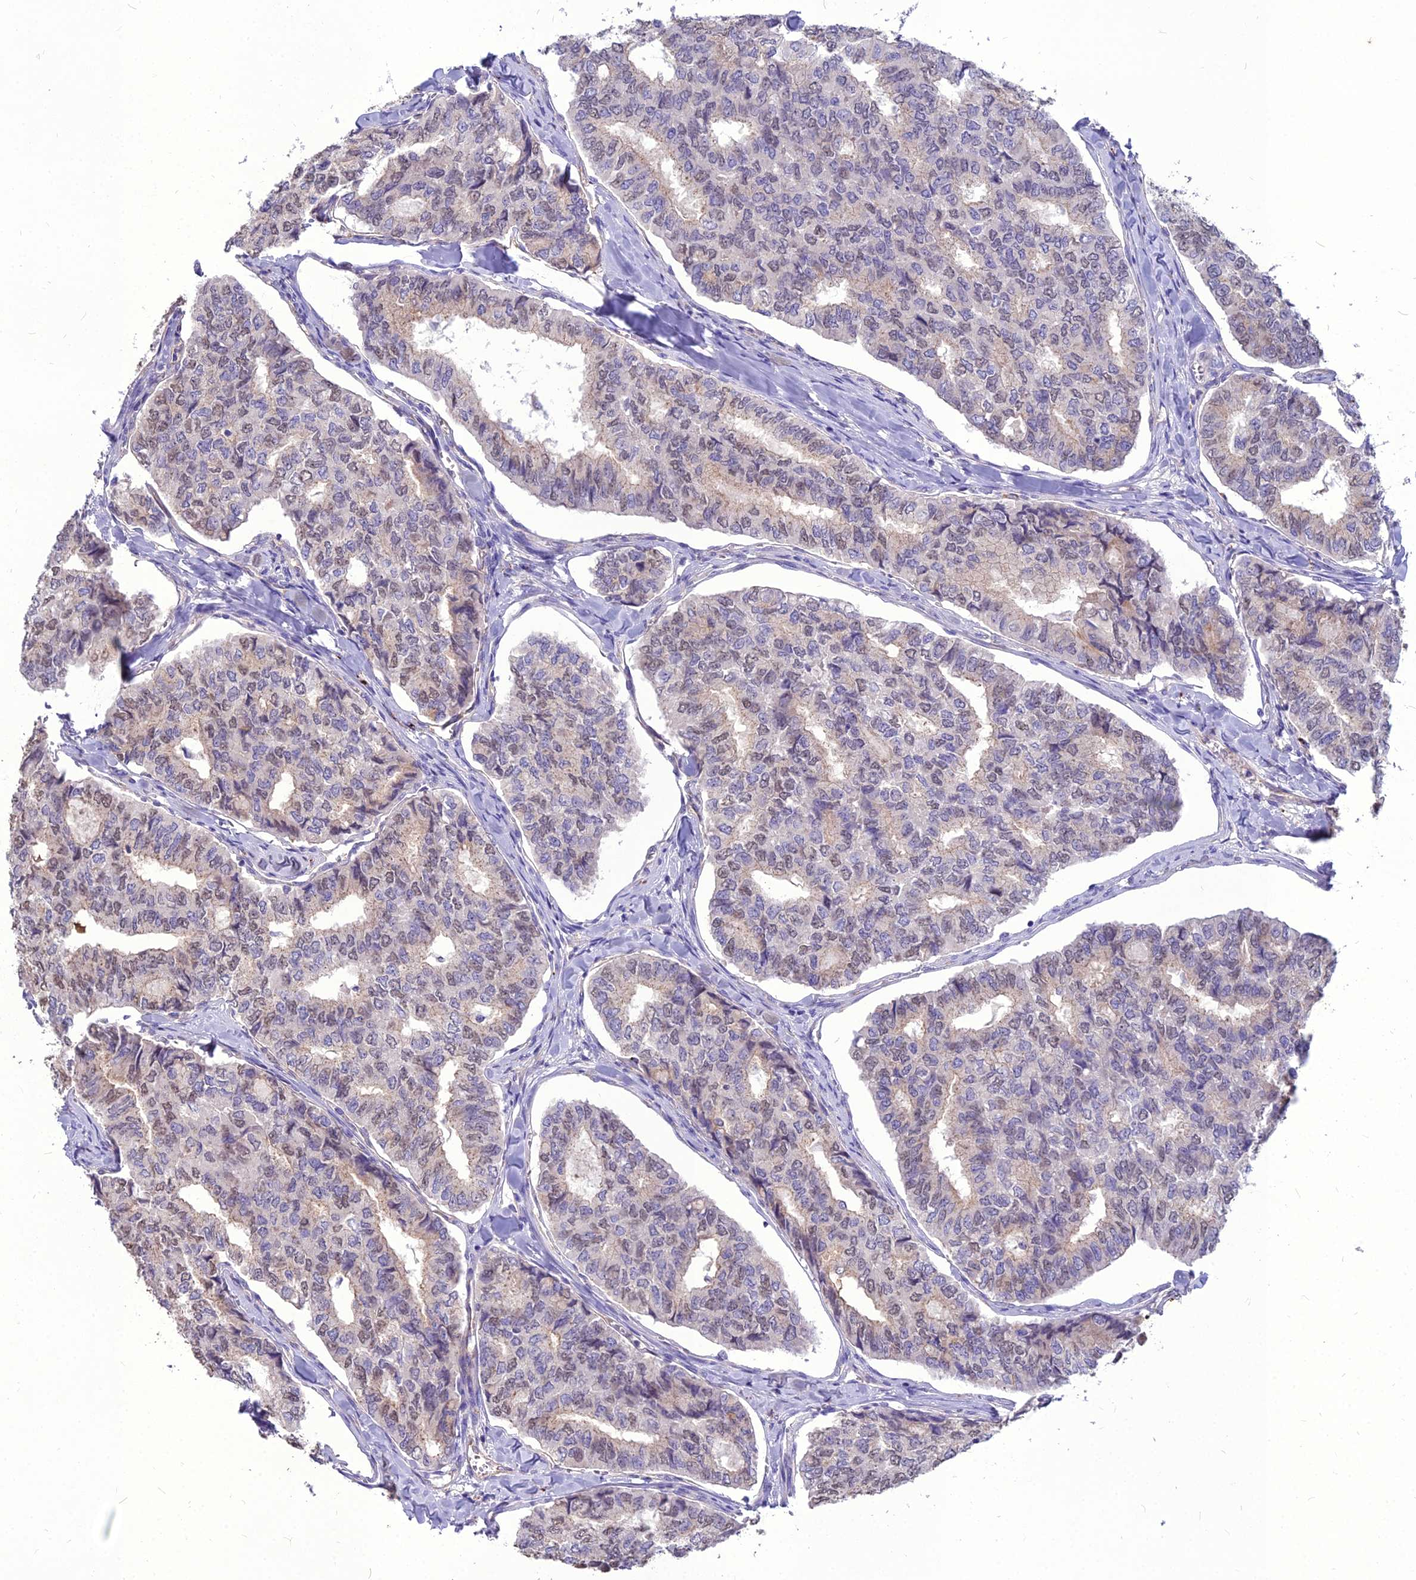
{"staining": {"intensity": "weak", "quantity": "25%-75%", "location": "cytoplasmic/membranous,nuclear"}, "tissue": "thyroid cancer", "cell_type": "Tumor cells", "image_type": "cancer", "snomed": [{"axis": "morphology", "description": "Papillary adenocarcinoma, NOS"}, {"axis": "topography", "description": "Thyroid gland"}], "caption": "Papillary adenocarcinoma (thyroid) tissue demonstrates weak cytoplasmic/membranous and nuclear positivity in about 25%-75% of tumor cells, visualized by immunohistochemistry. The protein of interest is shown in brown color, while the nuclei are stained blue.", "gene": "PCED1B", "patient": {"sex": "female", "age": 35}}